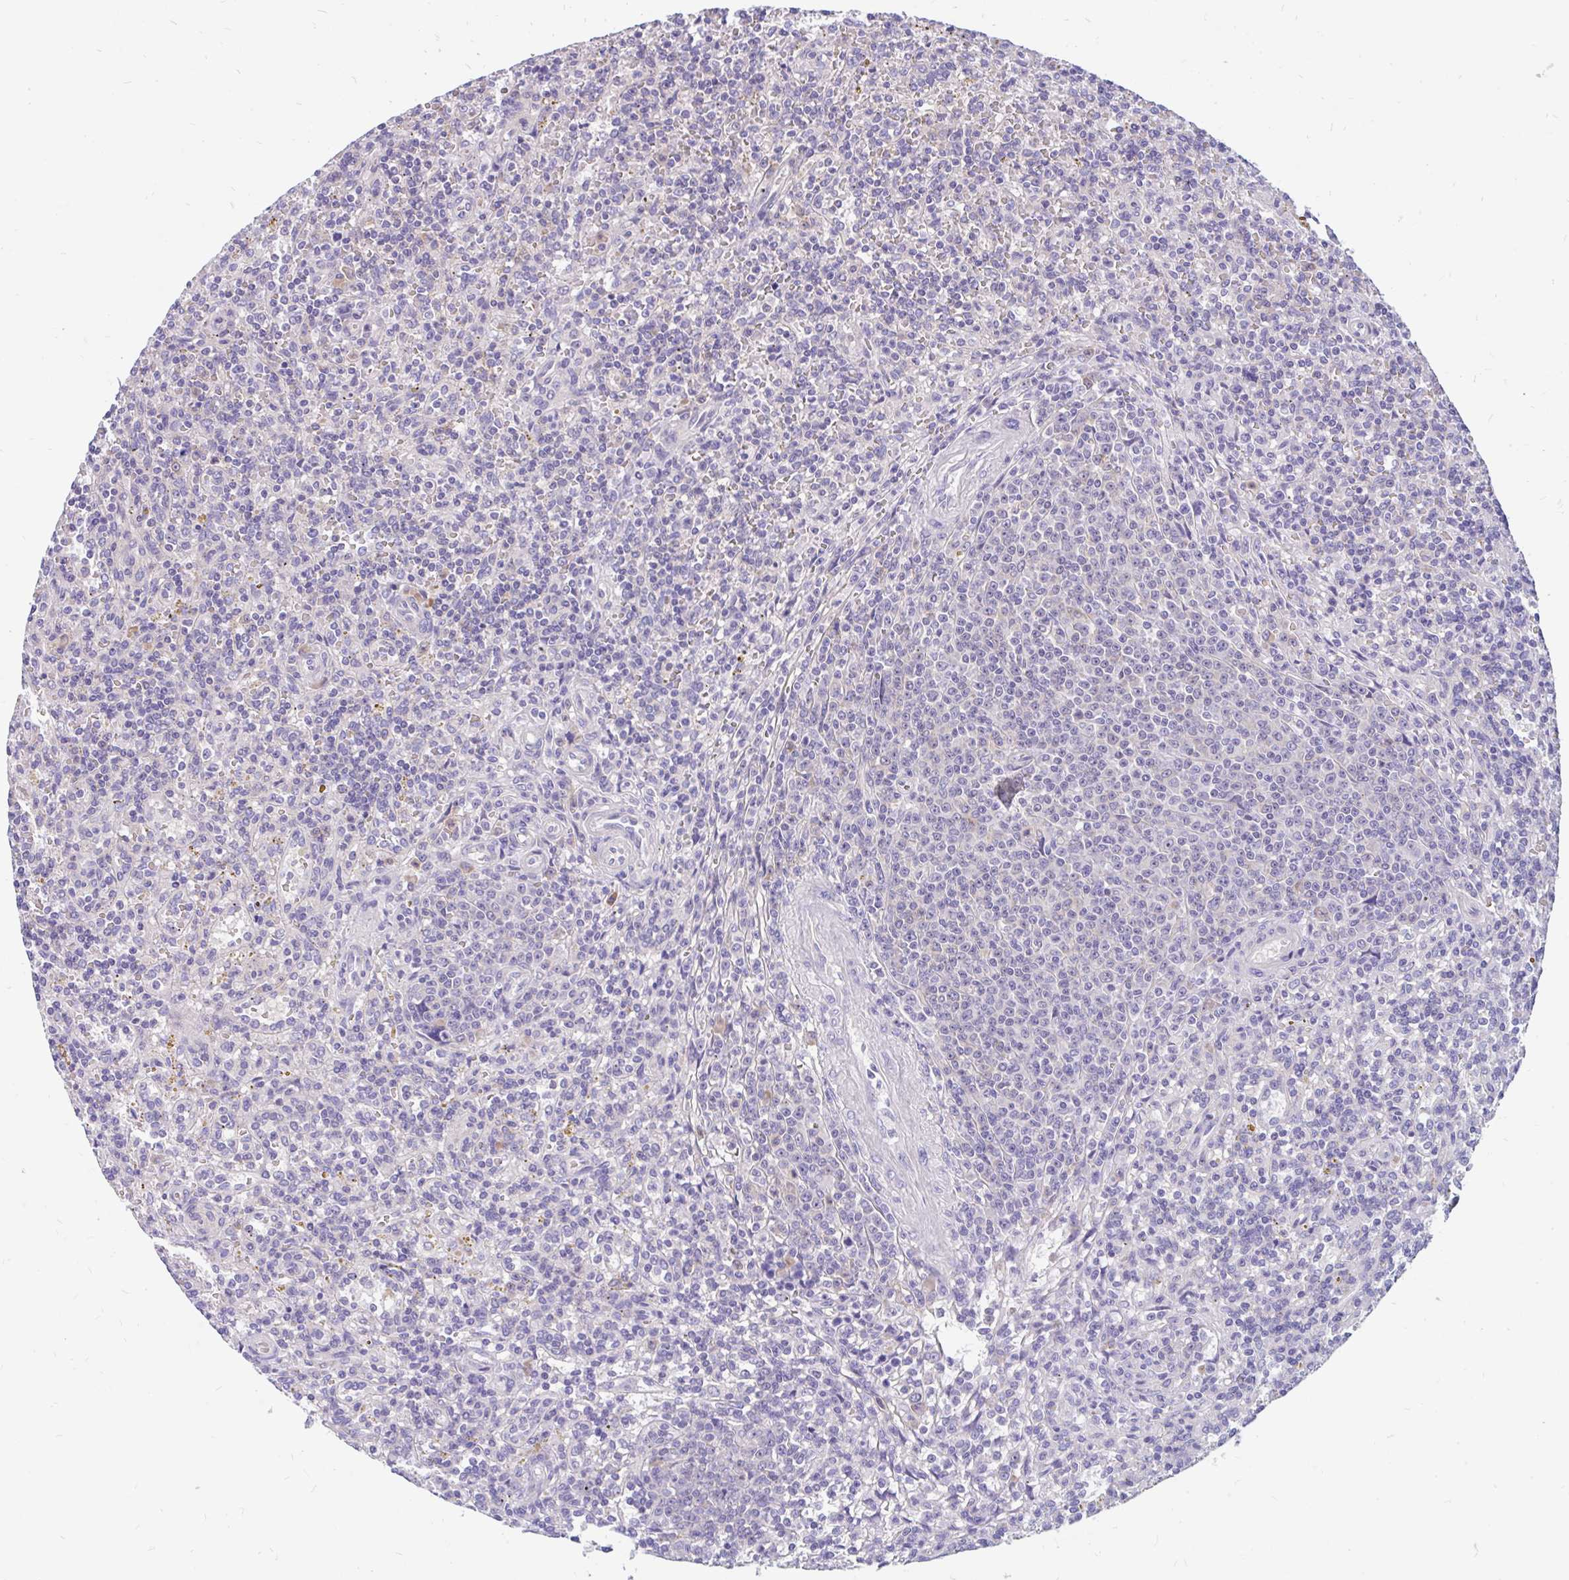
{"staining": {"intensity": "negative", "quantity": "none", "location": "none"}, "tissue": "lymphoma", "cell_type": "Tumor cells", "image_type": "cancer", "snomed": [{"axis": "morphology", "description": "Malignant lymphoma, non-Hodgkin's type, Low grade"}, {"axis": "topography", "description": "Spleen"}], "caption": "Immunohistochemistry (IHC) micrograph of neoplastic tissue: human low-grade malignant lymphoma, non-Hodgkin's type stained with DAB shows no significant protein positivity in tumor cells.", "gene": "LRRC26", "patient": {"sex": "male", "age": 67}}